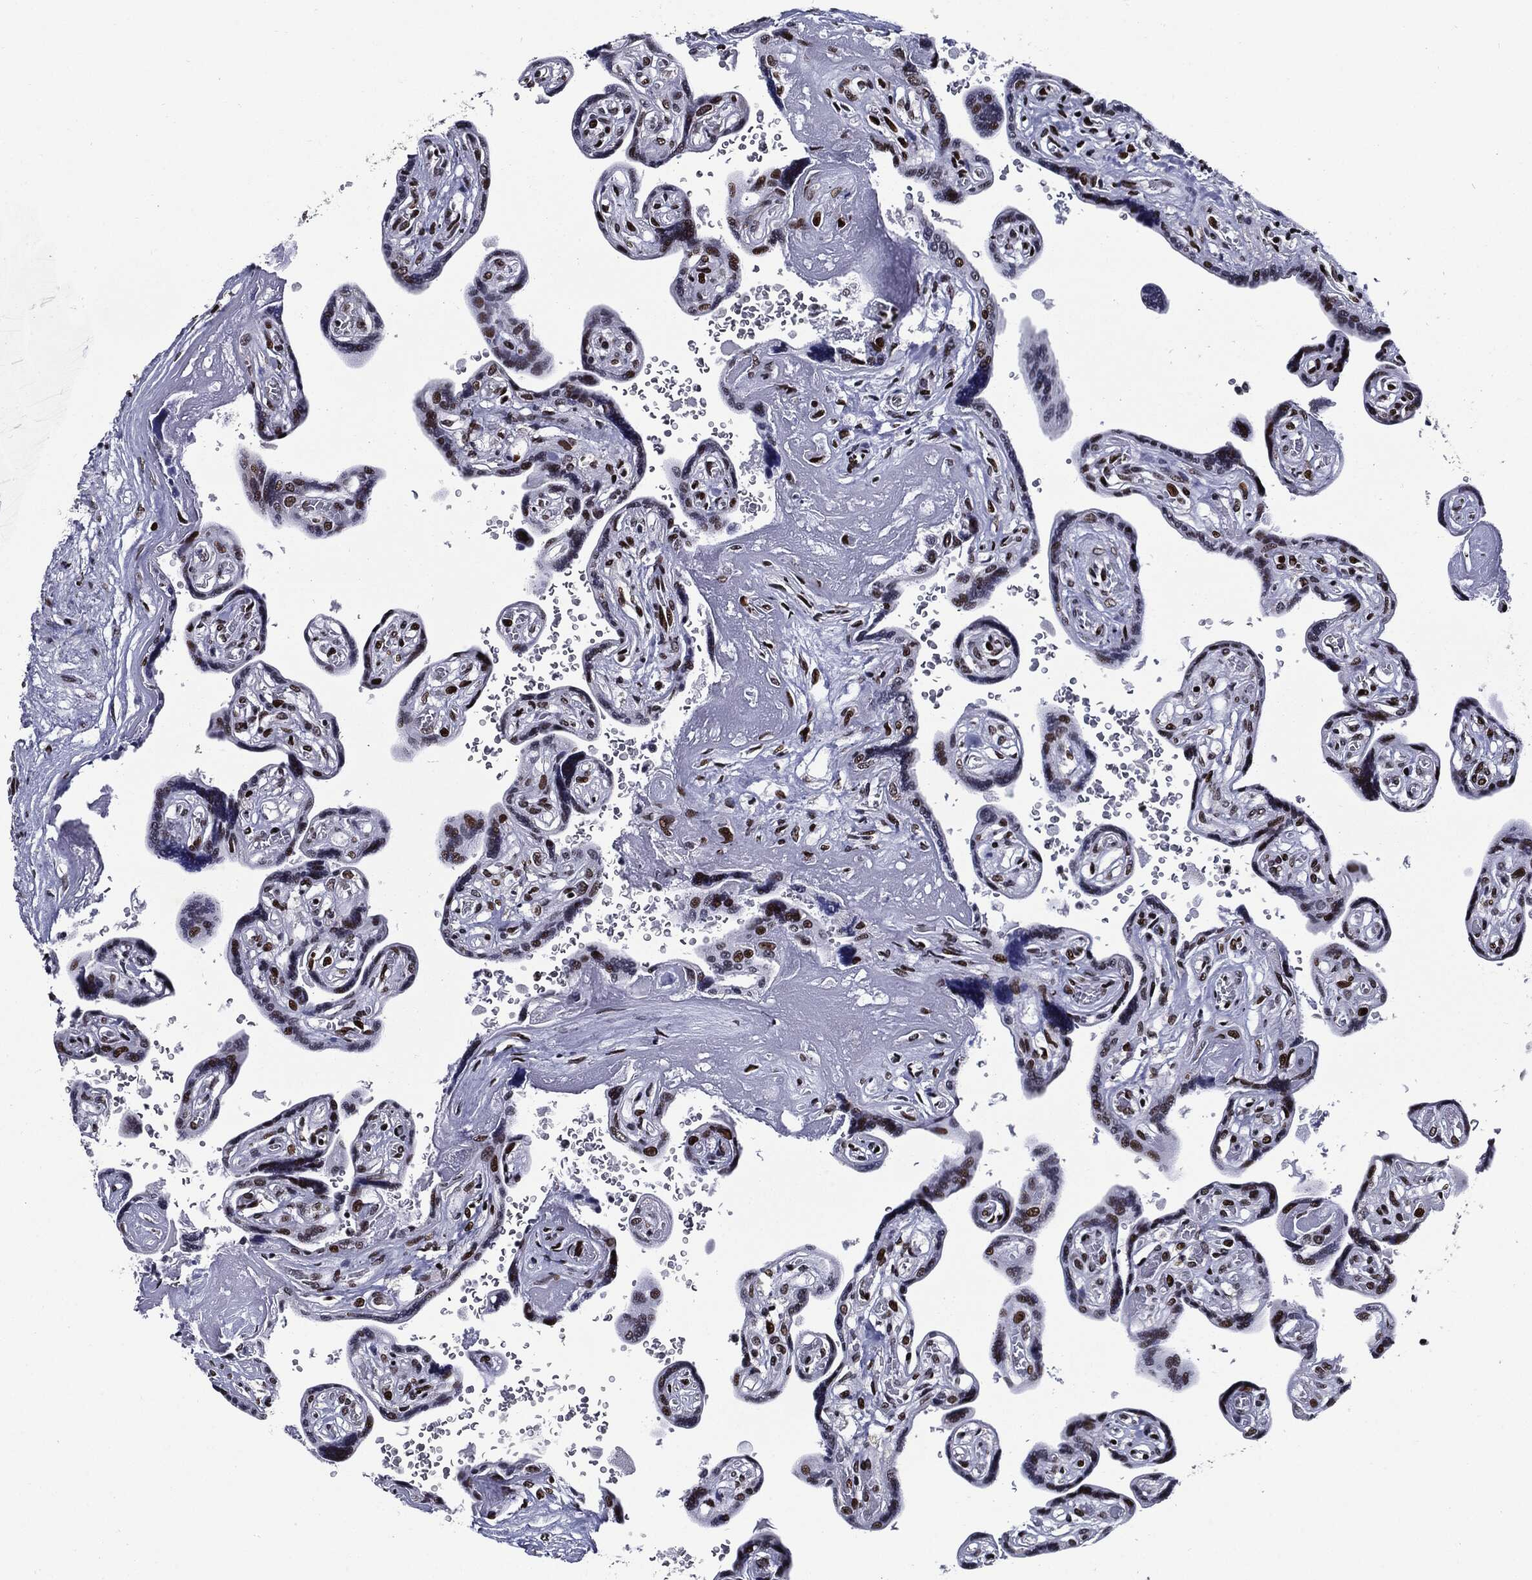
{"staining": {"intensity": "strong", "quantity": ">75%", "location": "nuclear"}, "tissue": "placenta", "cell_type": "Decidual cells", "image_type": "normal", "snomed": [{"axis": "morphology", "description": "Normal tissue, NOS"}, {"axis": "topography", "description": "Placenta"}], "caption": "Immunohistochemistry staining of benign placenta, which shows high levels of strong nuclear positivity in about >75% of decidual cells indicating strong nuclear protein staining. The staining was performed using DAB (brown) for protein detection and nuclei were counterstained in hematoxylin (blue).", "gene": "ZFP91", "patient": {"sex": "female", "age": 32}}